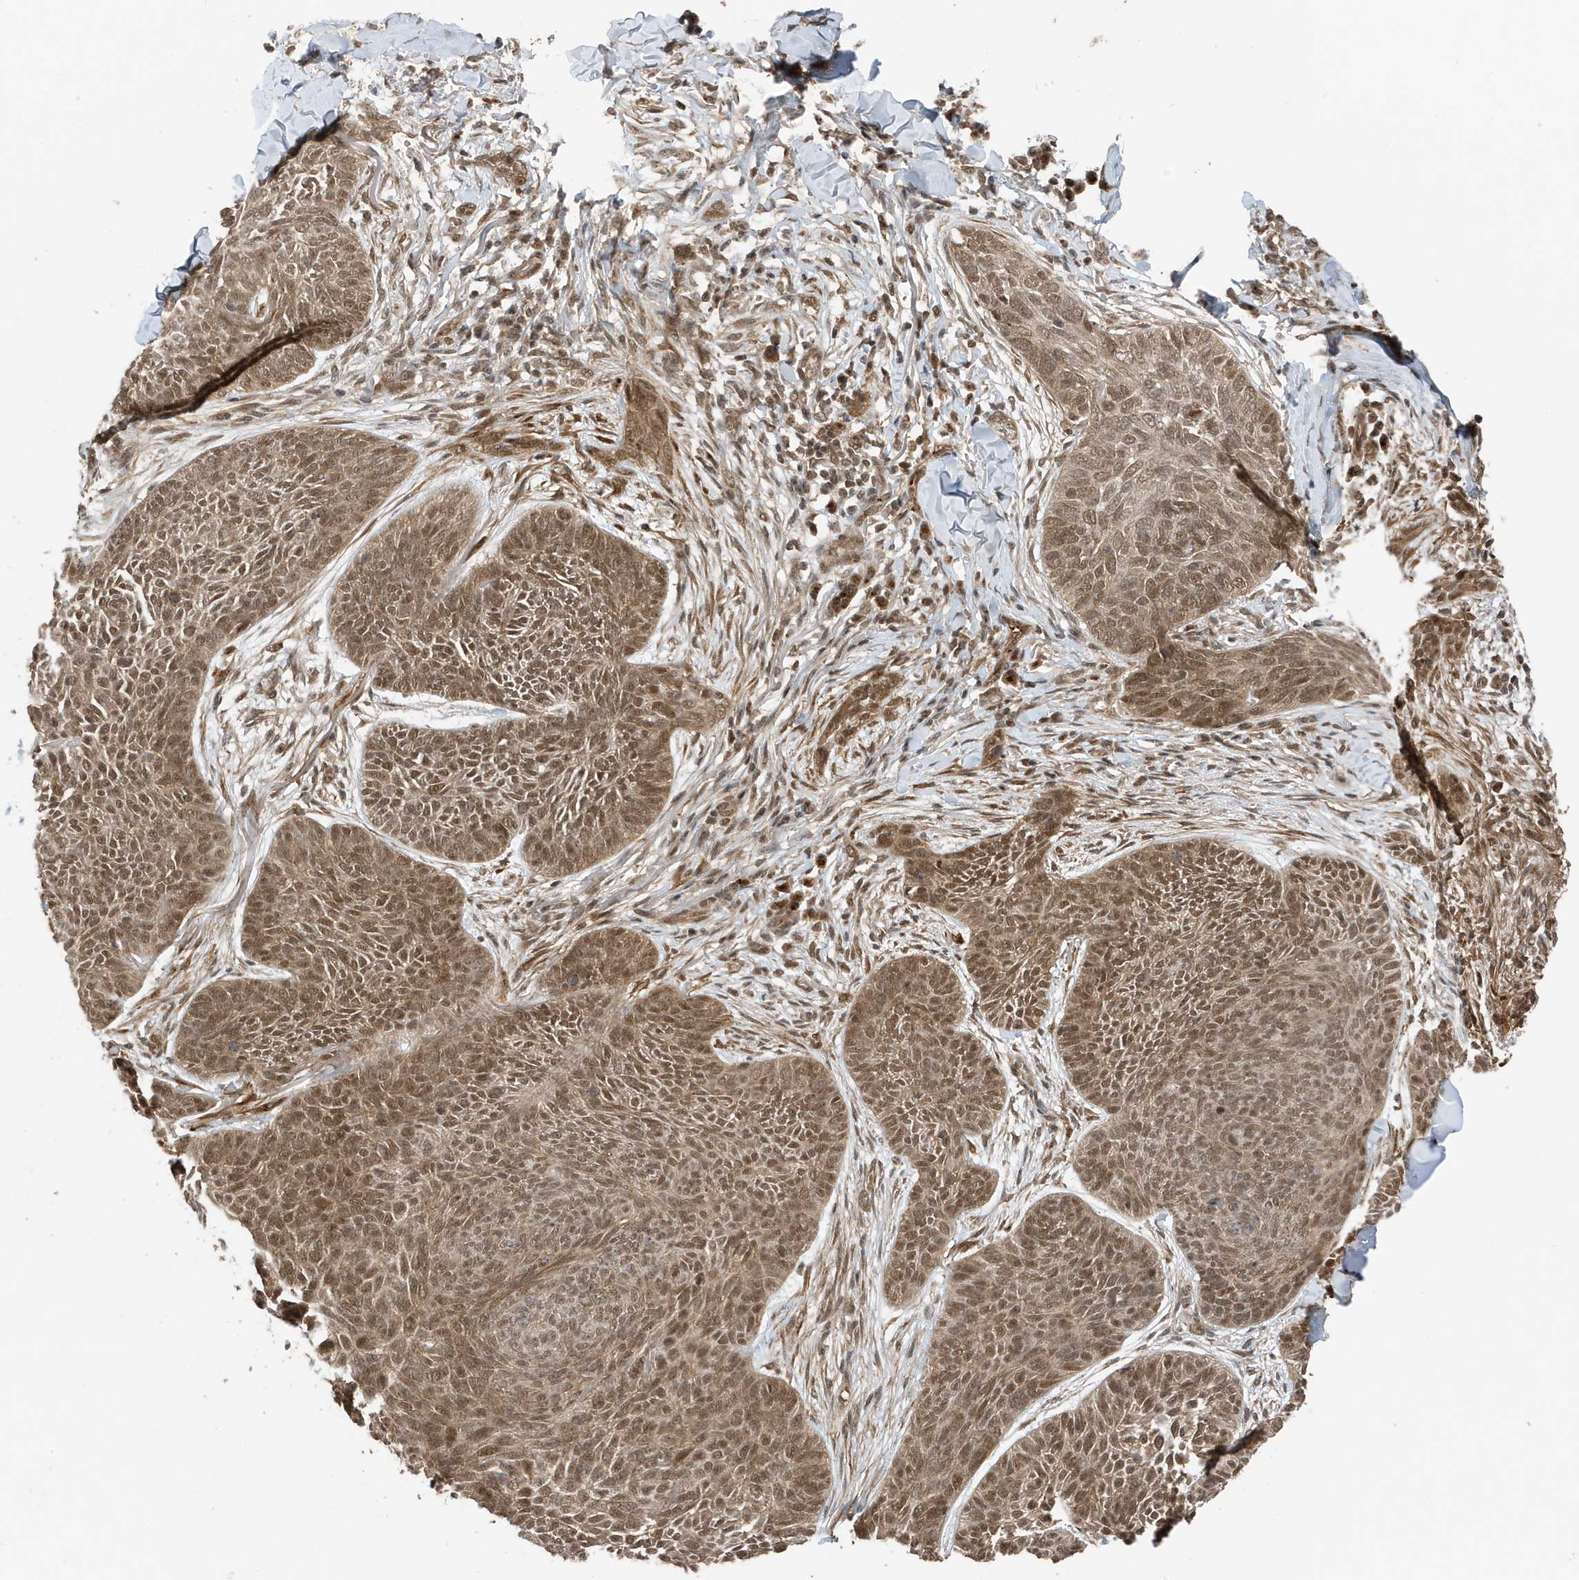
{"staining": {"intensity": "moderate", "quantity": ">75%", "location": "cytoplasmic/membranous,nuclear"}, "tissue": "skin cancer", "cell_type": "Tumor cells", "image_type": "cancer", "snomed": [{"axis": "morphology", "description": "Basal cell carcinoma"}, {"axis": "topography", "description": "Skin"}], "caption": "Protein staining exhibits moderate cytoplasmic/membranous and nuclear staining in approximately >75% of tumor cells in skin cancer (basal cell carcinoma).", "gene": "MAST3", "patient": {"sex": "male", "age": 85}}